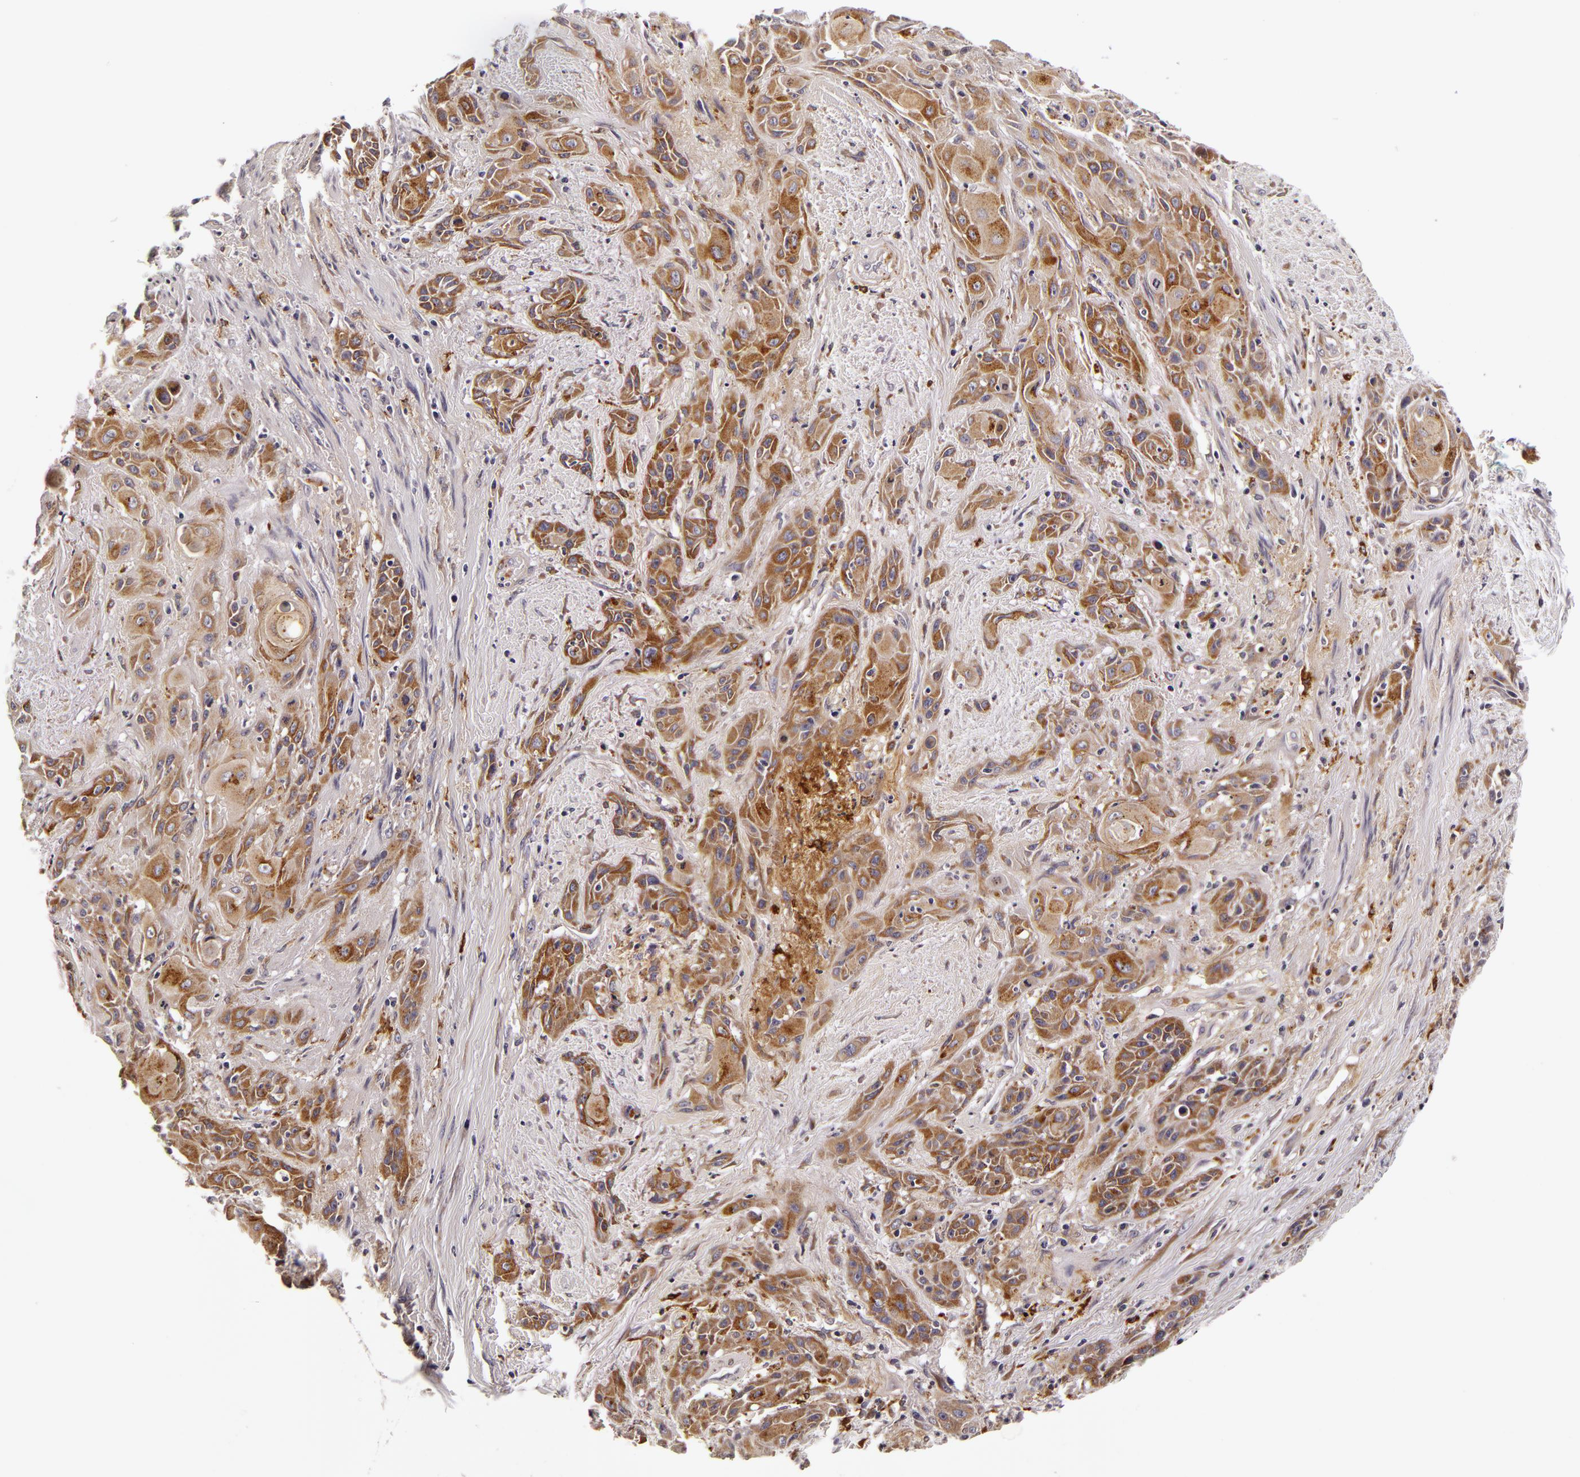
{"staining": {"intensity": "weak", "quantity": "25%-75%", "location": "cytoplasmic/membranous"}, "tissue": "skin cancer", "cell_type": "Tumor cells", "image_type": "cancer", "snomed": [{"axis": "morphology", "description": "Squamous cell carcinoma, NOS"}, {"axis": "topography", "description": "Skin"}, {"axis": "topography", "description": "Anal"}], "caption": "The histopathology image reveals staining of skin squamous cell carcinoma, revealing weak cytoplasmic/membranous protein staining (brown color) within tumor cells.", "gene": "LGALS3BP", "patient": {"sex": "male", "age": 64}}